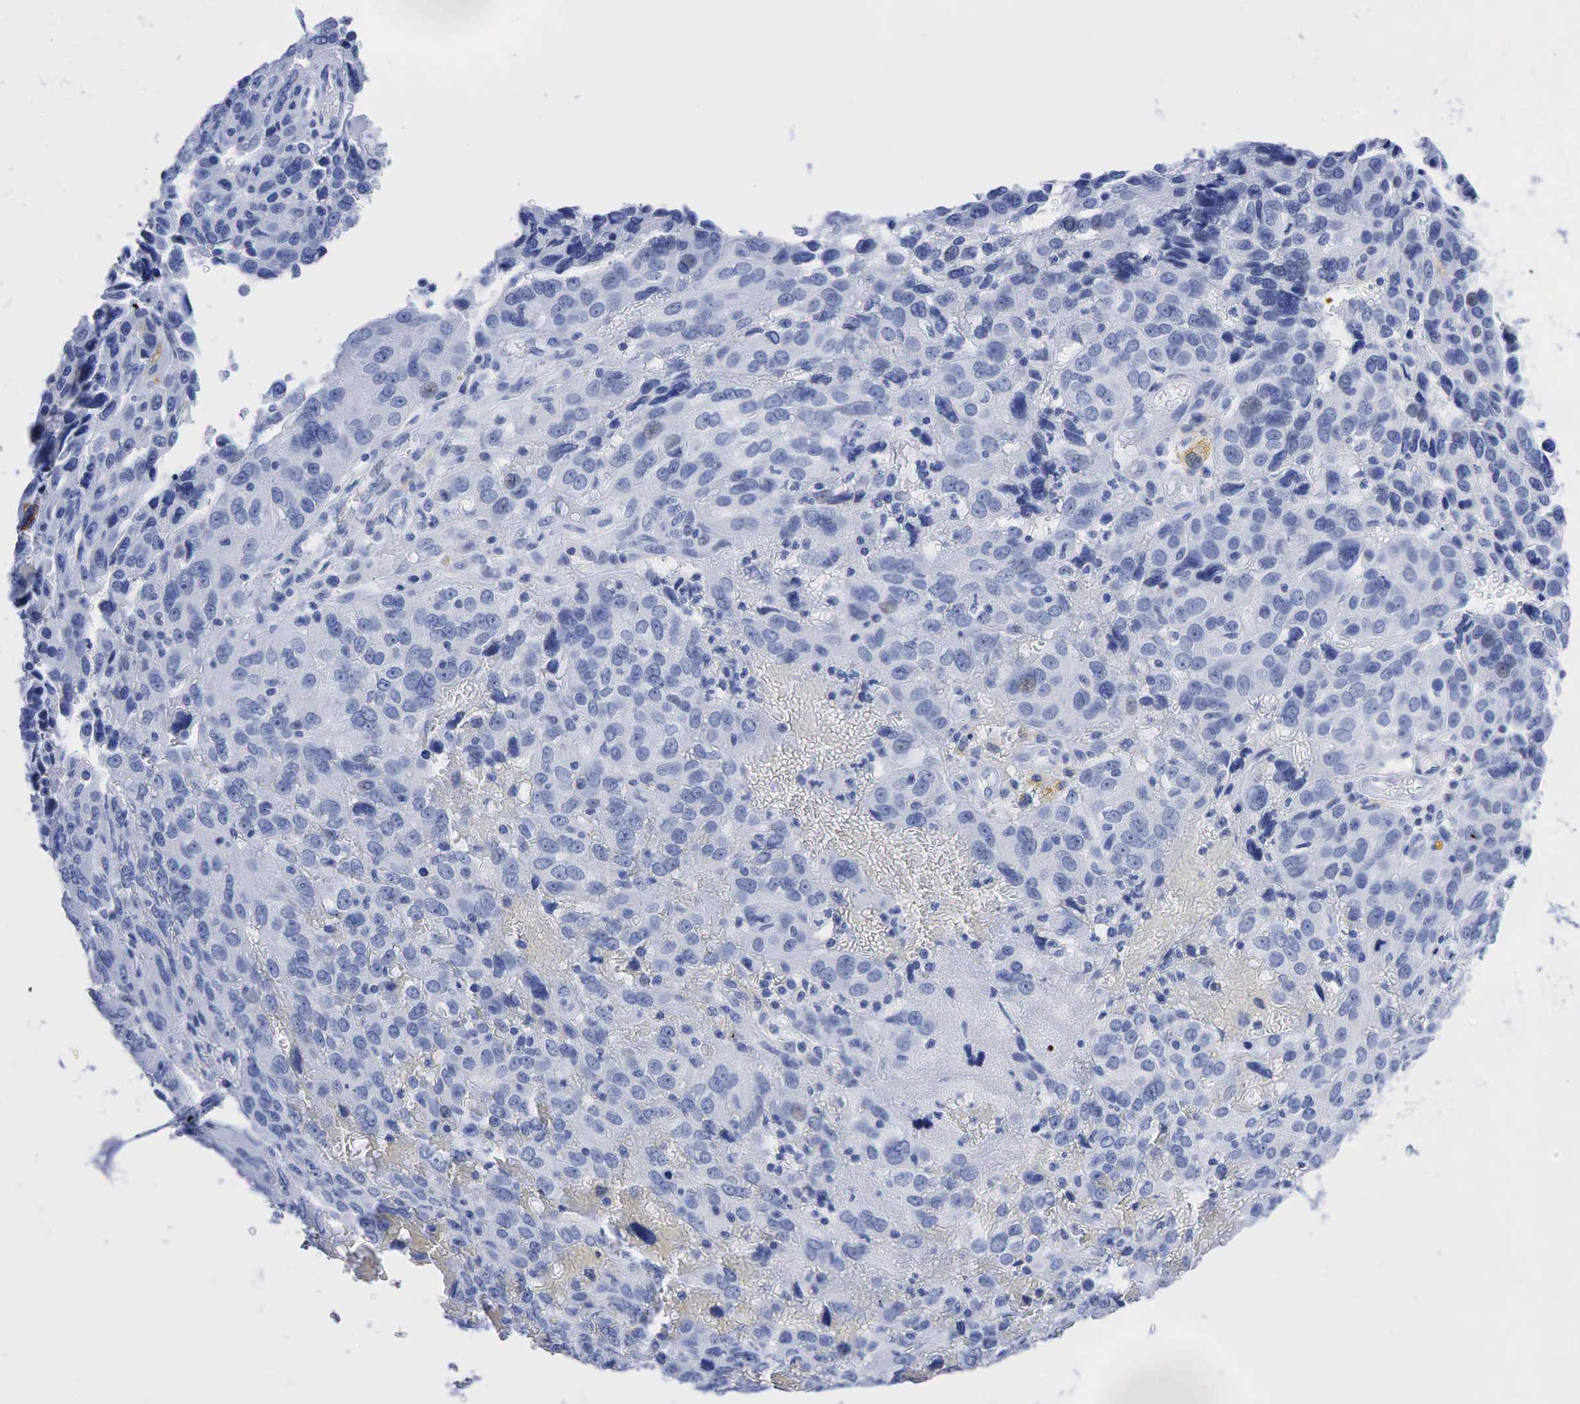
{"staining": {"intensity": "negative", "quantity": "none", "location": "none"}, "tissue": "ovarian cancer", "cell_type": "Tumor cells", "image_type": "cancer", "snomed": [{"axis": "morphology", "description": "Carcinoma, endometroid"}, {"axis": "topography", "description": "Ovary"}], "caption": "High power microscopy photomicrograph of an IHC photomicrograph of endometroid carcinoma (ovarian), revealing no significant expression in tumor cells. (DAB immunohistochemistry, high magnification).", "gene": "INHA", "patient": {"sex": "female", "age": 75}}